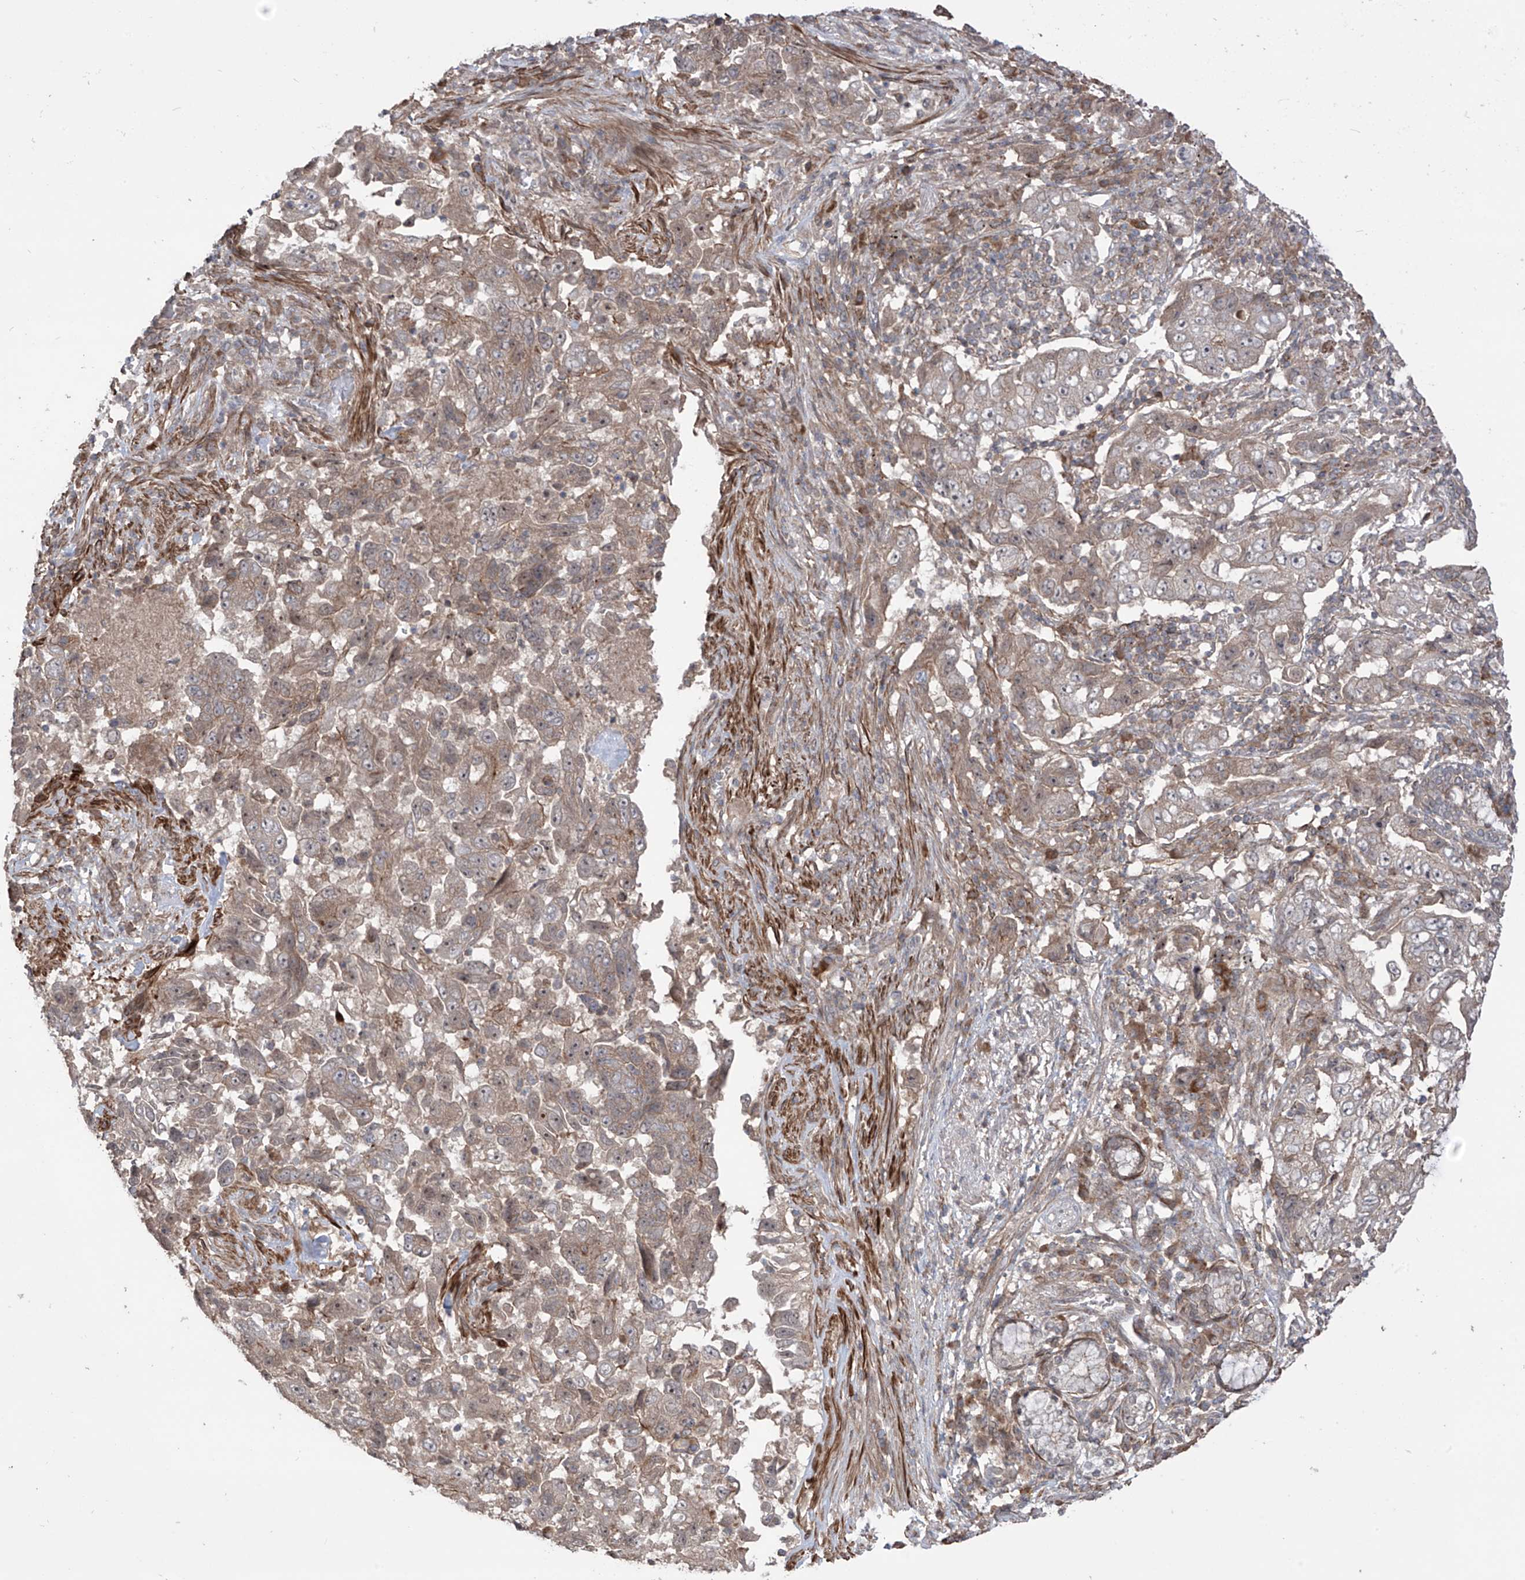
{"staining": {"intensity": "weak", "quantity": ">75%", "location": "cytoplasmic/membranous"}, "tissue": "lung cancer", "cell_type": "Tumor cells", "image_type": "cancer", "snomed": [{"axis": "morphology", "description": "Adenocarcinoma, NOS"}, {"axis": "topography", "description": "Lung"}], "caption": "Lung cancer (adenocarcinoma) was stained to show a protein in brown. There is low levels of weak cytoplasmic/membranous positivity in approximately >75% of tumor cells.", "gene": "LRRC74A", "patient": {"sex": "female", "age": 51}}